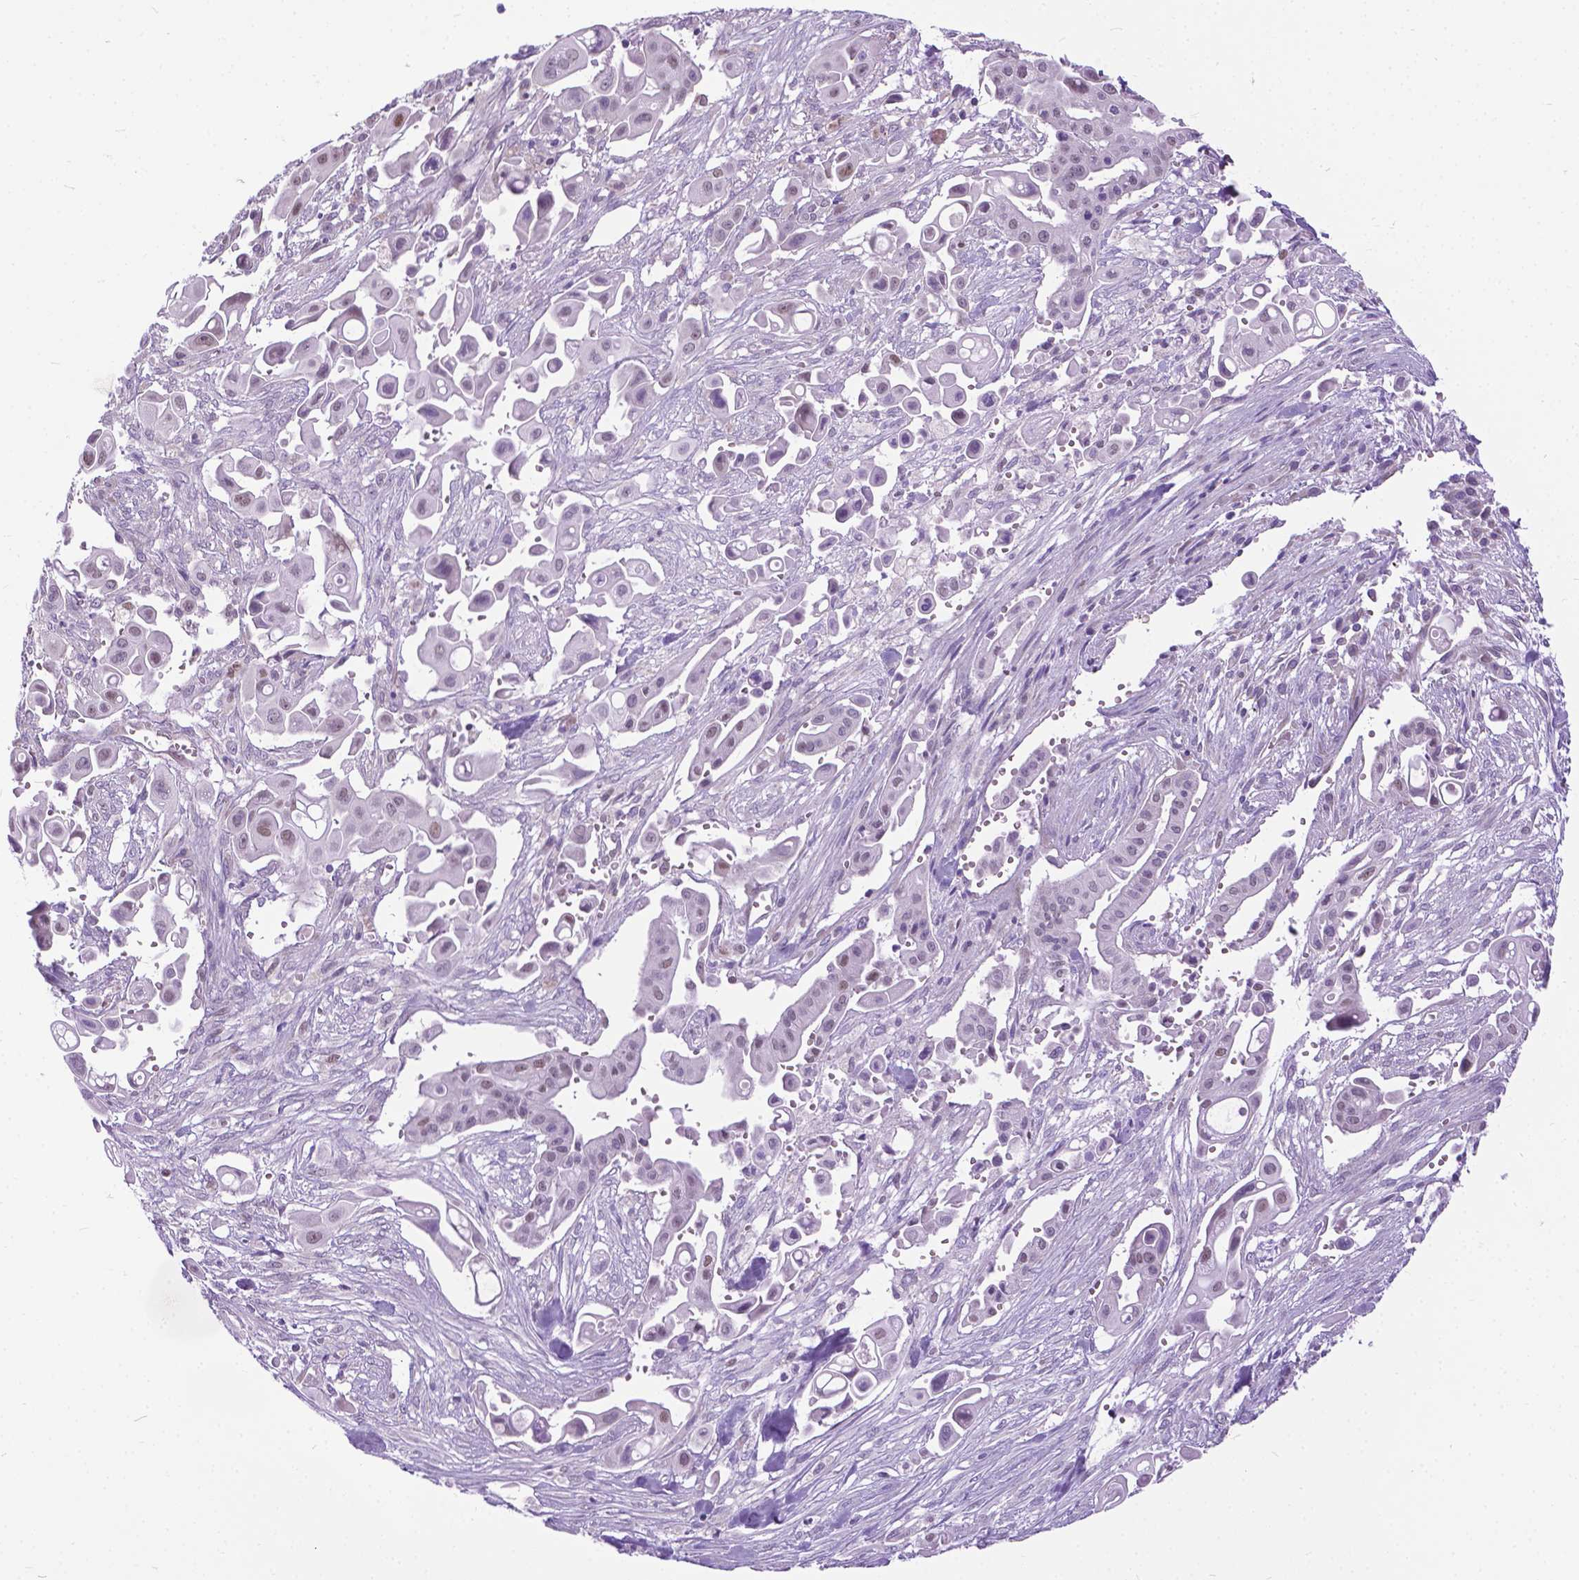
{"staining": {"intensity": "weak", "quantity": "25%-75%", "location": "nuclear"}, "tissue": "pancreatic cancer", "cell_type": "Tumor cells", "image_type": "cancer", "snomed": [{"axis": "morphology", "description": "Adenocarcinoma, NOS"}, {"axis": "topography", "description": "Pancreas"}], "caption": "About 25%-75% of tumor cells in adenocarcinoma (pancreatic) demonstrate weak nuclear protein staining as visualized by brown immunohistochemical staining.", "gene": "APCDD1L", "patient": {"sex": "male", "age": 50}}